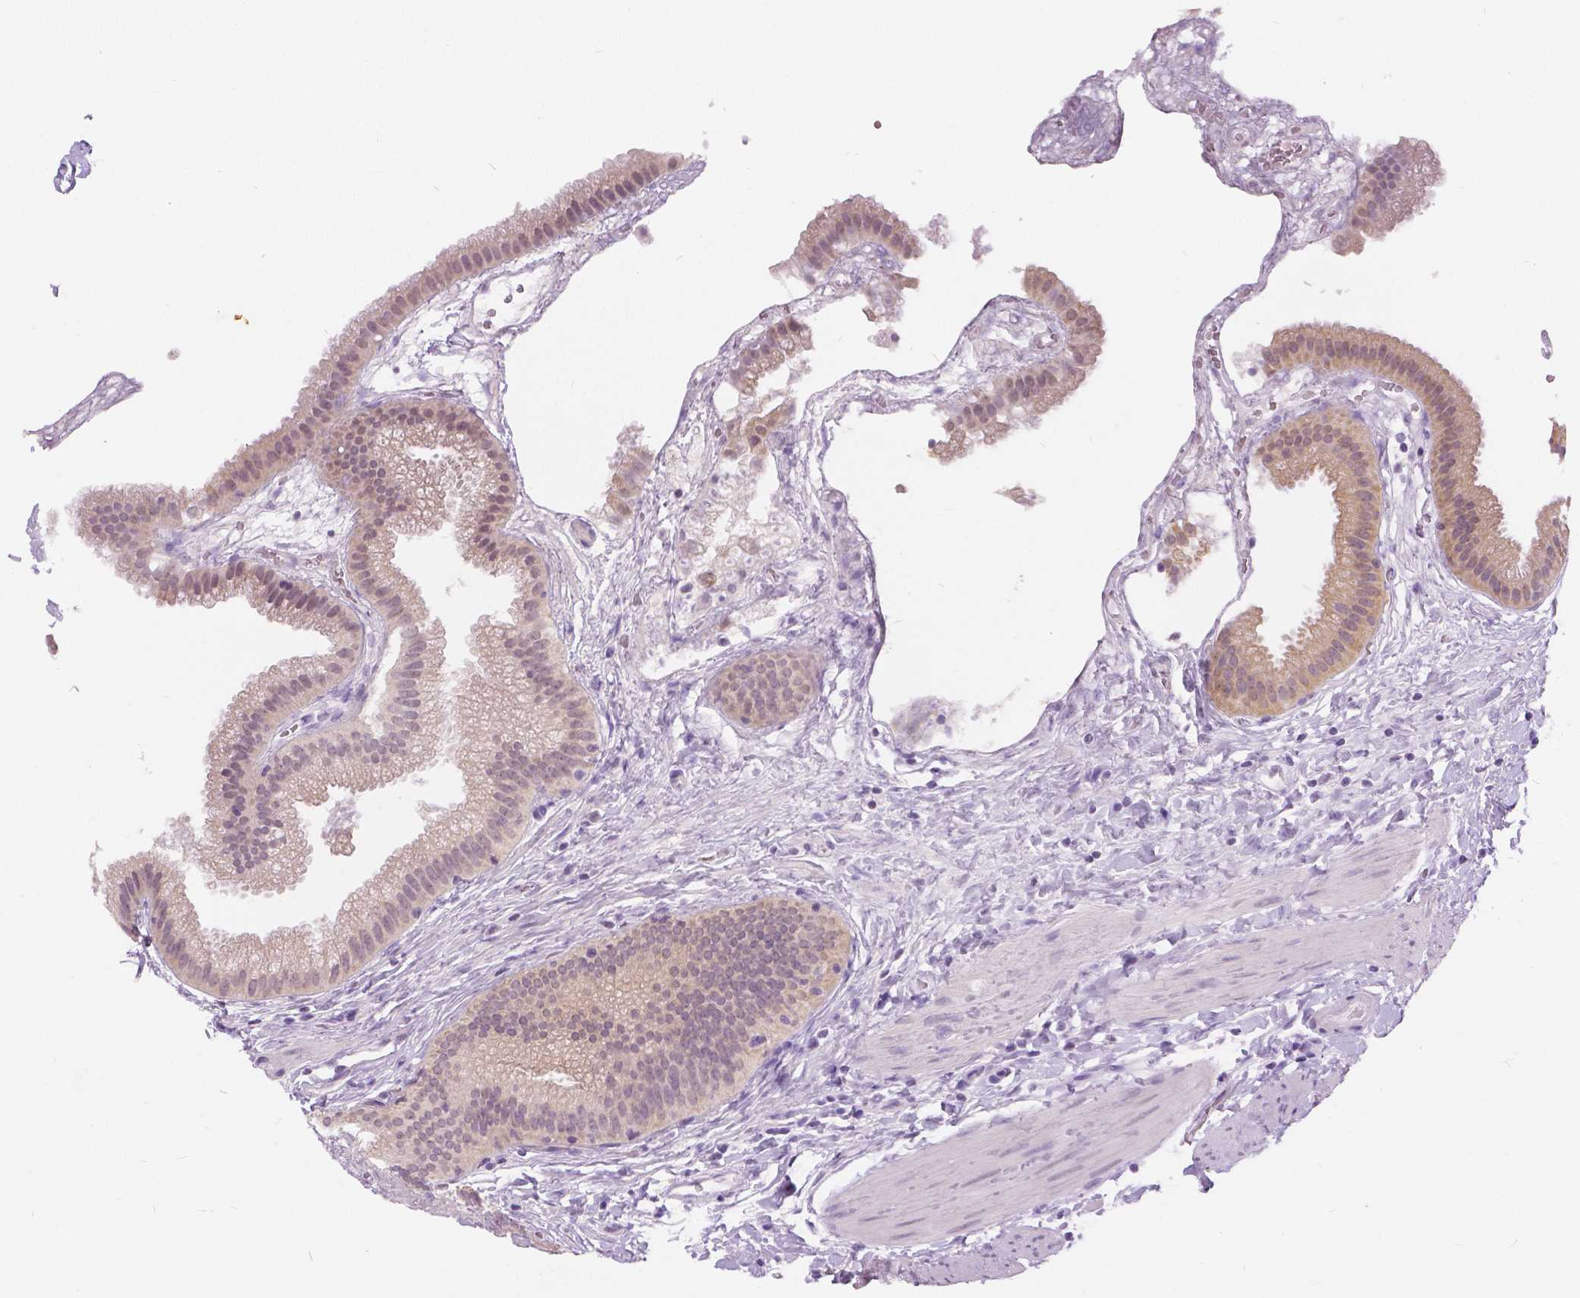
{"staining": {"intensity": "weak", "quantity": "25%-75%", "location": "cytoplasmic/membranous"}, "tissue": "gallbladder", "cell_type": "Glandular cells", "image_type": "normal", "snomed": [{"axis": "morphology", "description": "Normal tissue, NOS"}, {"axis": "topography", "description": "Gallbladder"}], "caption": "Glandular cells show low levels of weak cytoplasmic/membranous staining in approximately 25%-75% of cells in benign human gallbladder. (Stains: DAB (3,3'-diaminobenzidine) in brown, nuclei in blue, Microscopy: brightfield microscopy at high magnification).", "gene": "MYOM1", "patient": {"sex": "female", "age": 63}}